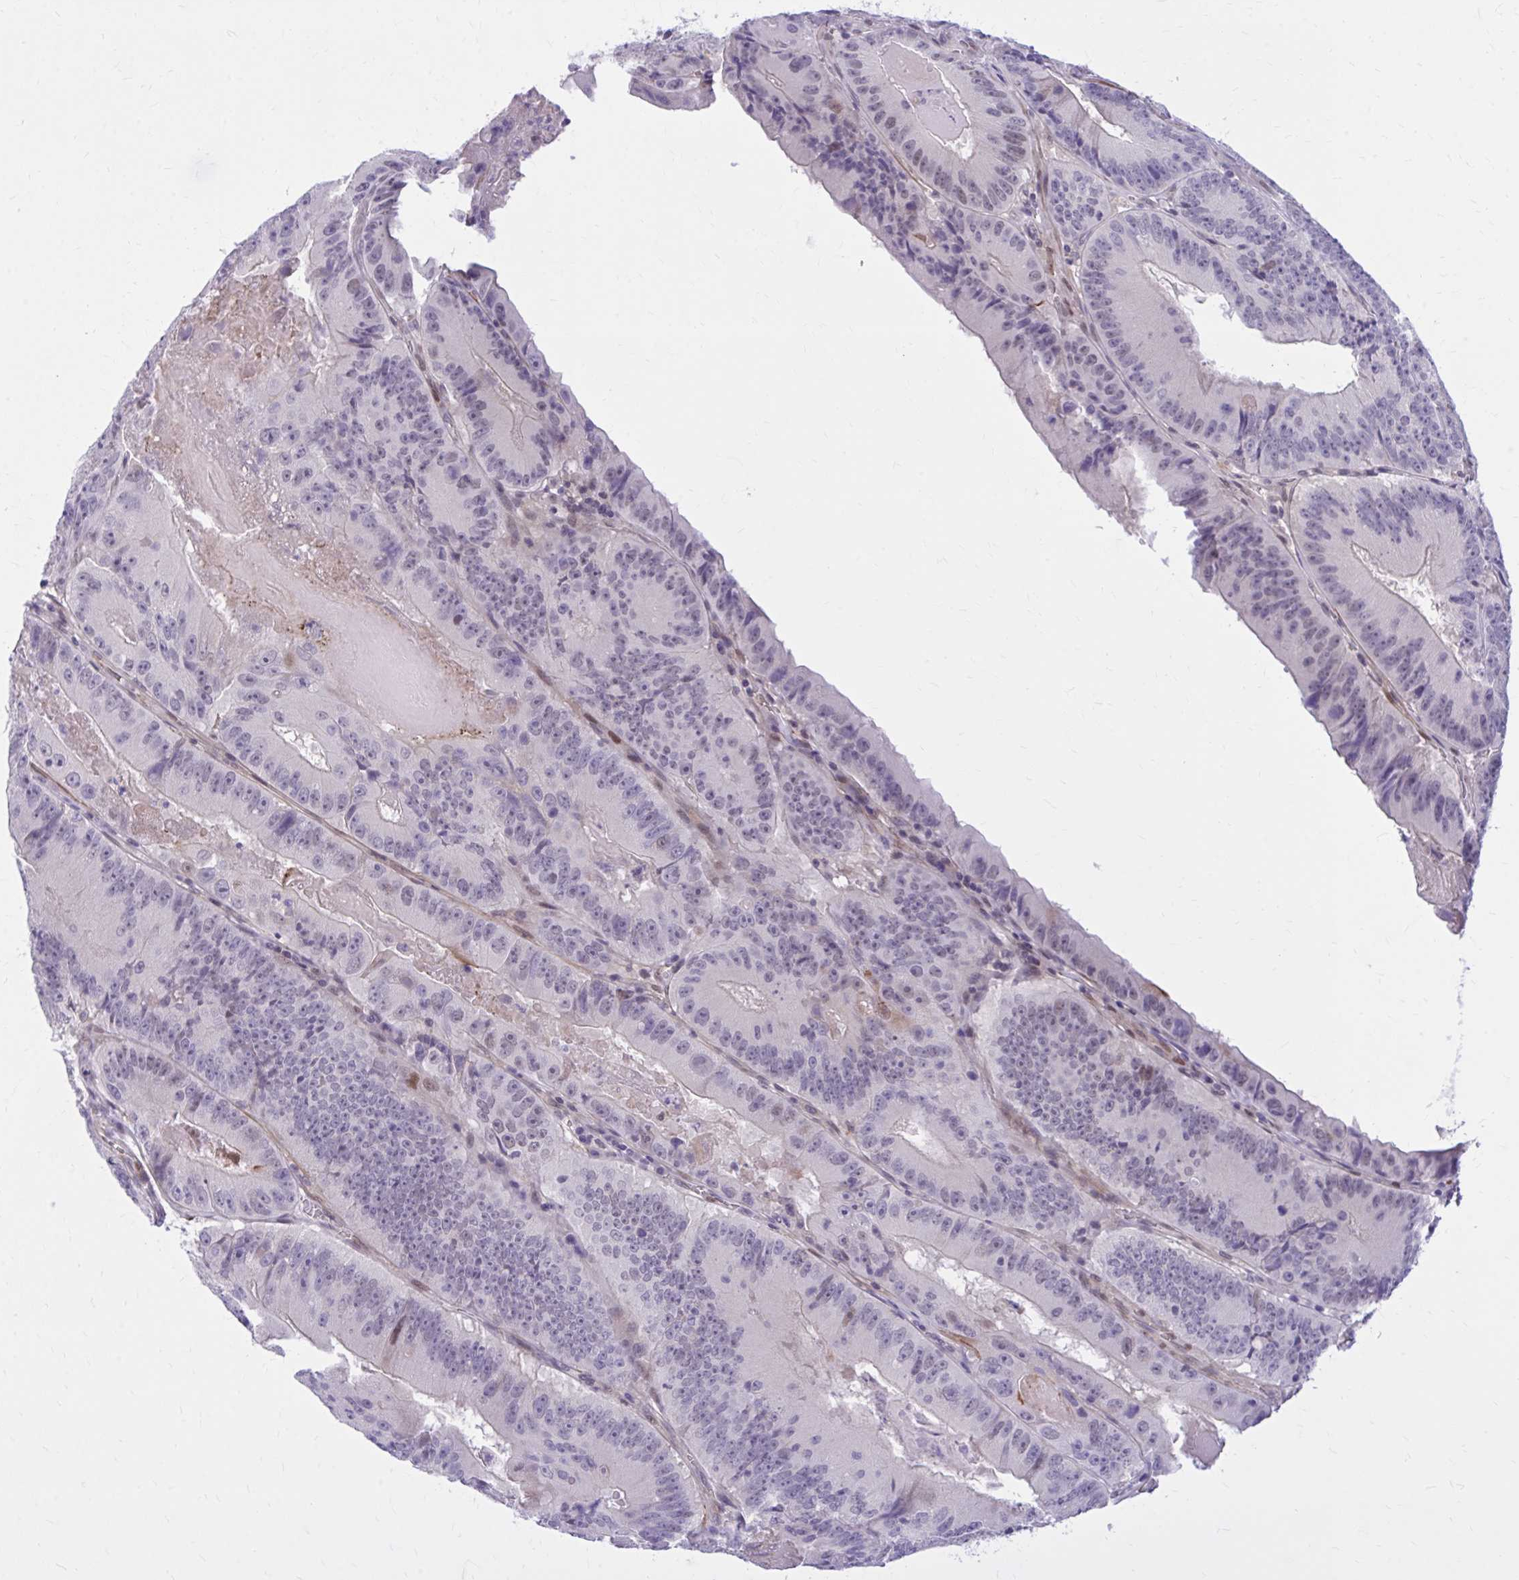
{"staining": {"intensity": "weak", "quantity": "<25%", "location": "nuclear"}, "tissue": "colorectal cancer", "cell_type": "Tumor cells", "image_type": "cancer", "snomed": [{"axis": "morphology", "description": "Adenocarcinoma, NOS"}, {"axis": "topography", "description": "Colon"}], "caption": "Colorectal adenocarcinoma stained for a protein using immunohistochemistry reveals no expression tumor cells.", "gene": "ZBTB25", "patient": {"sex": "female", "age": 86}}